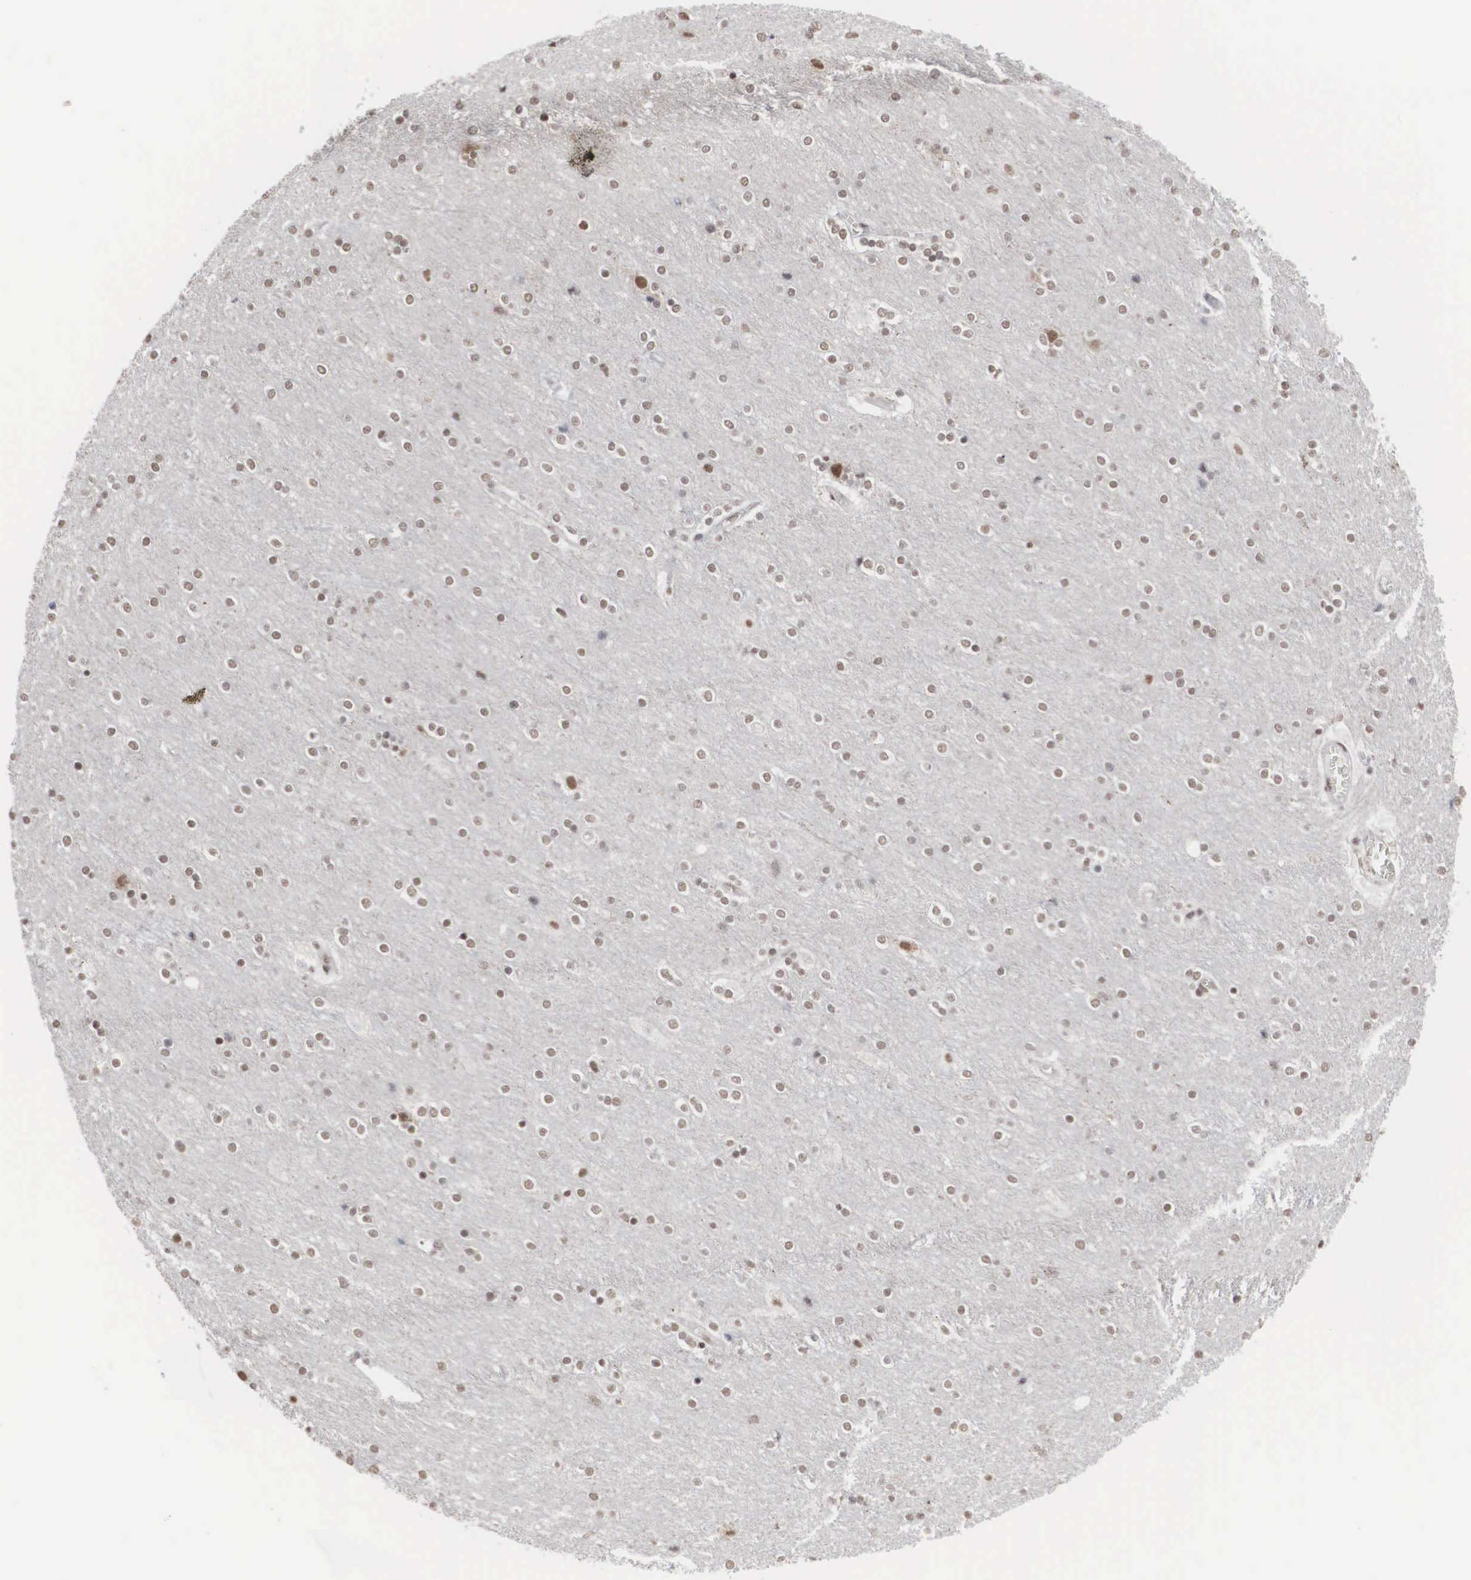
{"staining": {"intensity": "negative", "quantity": "none", "location": "none"}, "tissue": "cerebral cortex", "cell_type": "Endothelial cells", "image_type": "normal", "snomed": [{"axis": "morphology", "description": "Normal tissue, NOS"}, {"axis": "topography", "description": "Cerebral cortex"}], "caption": "Photomicrograph shows no protein staining in endothelial cells of normal cerebral cortex.", "gene": "AUTS2", "patient": {"sex": "female", "age": 54}}